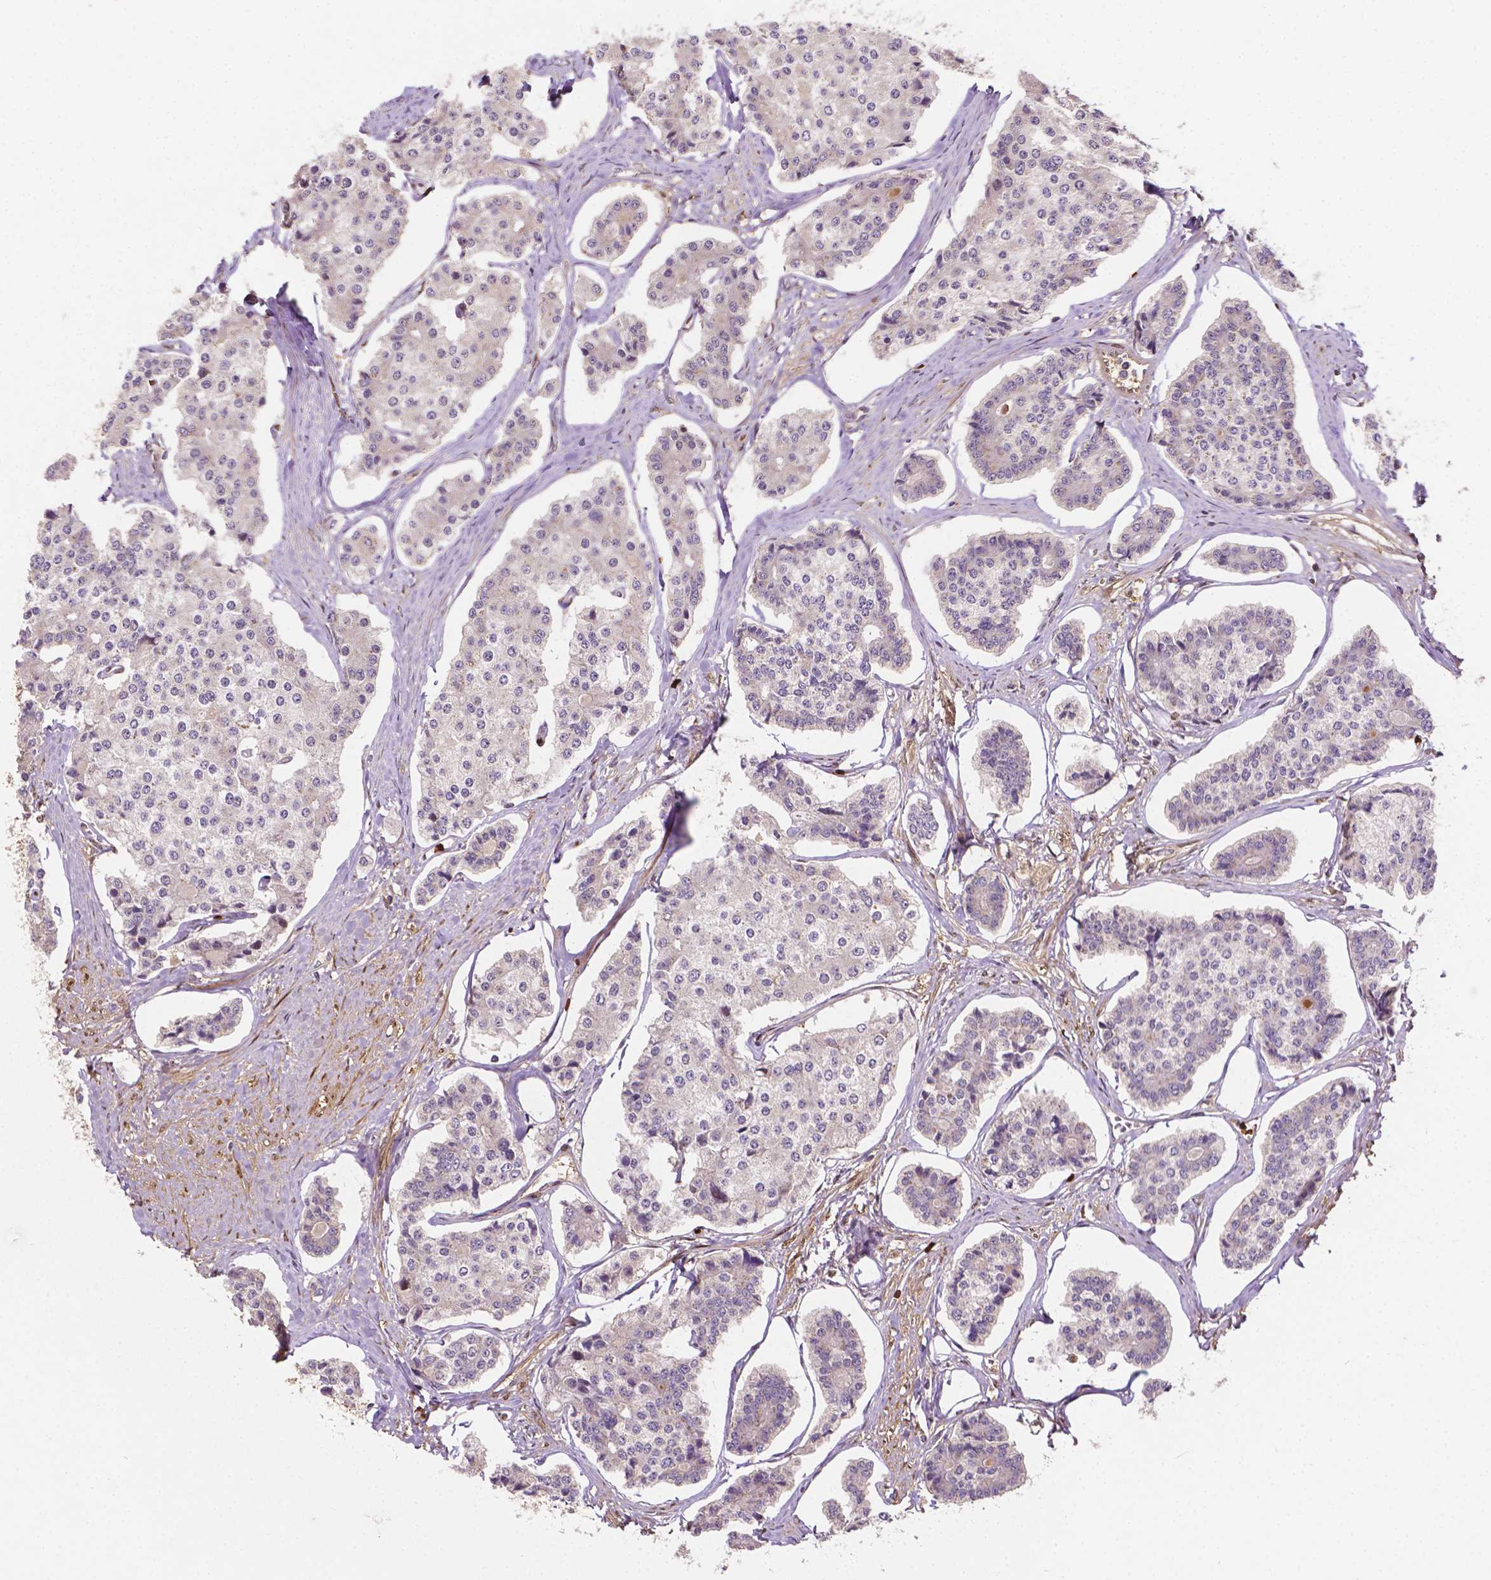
{"staining": {"intensity": "negative", "quantity": "none", "location": "none"}, "tissue": "carcinoid", "cell_type": "Tumor cells", "image_type": "cancer", "snomed": [{"axis": "morphology", "description": "Carcinoid, malignant, NOS"}, {"axis": "topography", "description": "Small intestine"}], "caption": "This is an immunohistochemistry (IHC) photomicrograph of carcinoid. There is no staining in tumor cells.", "gene": "YAP1", "patient": {"sex": "female", "age": 65}}